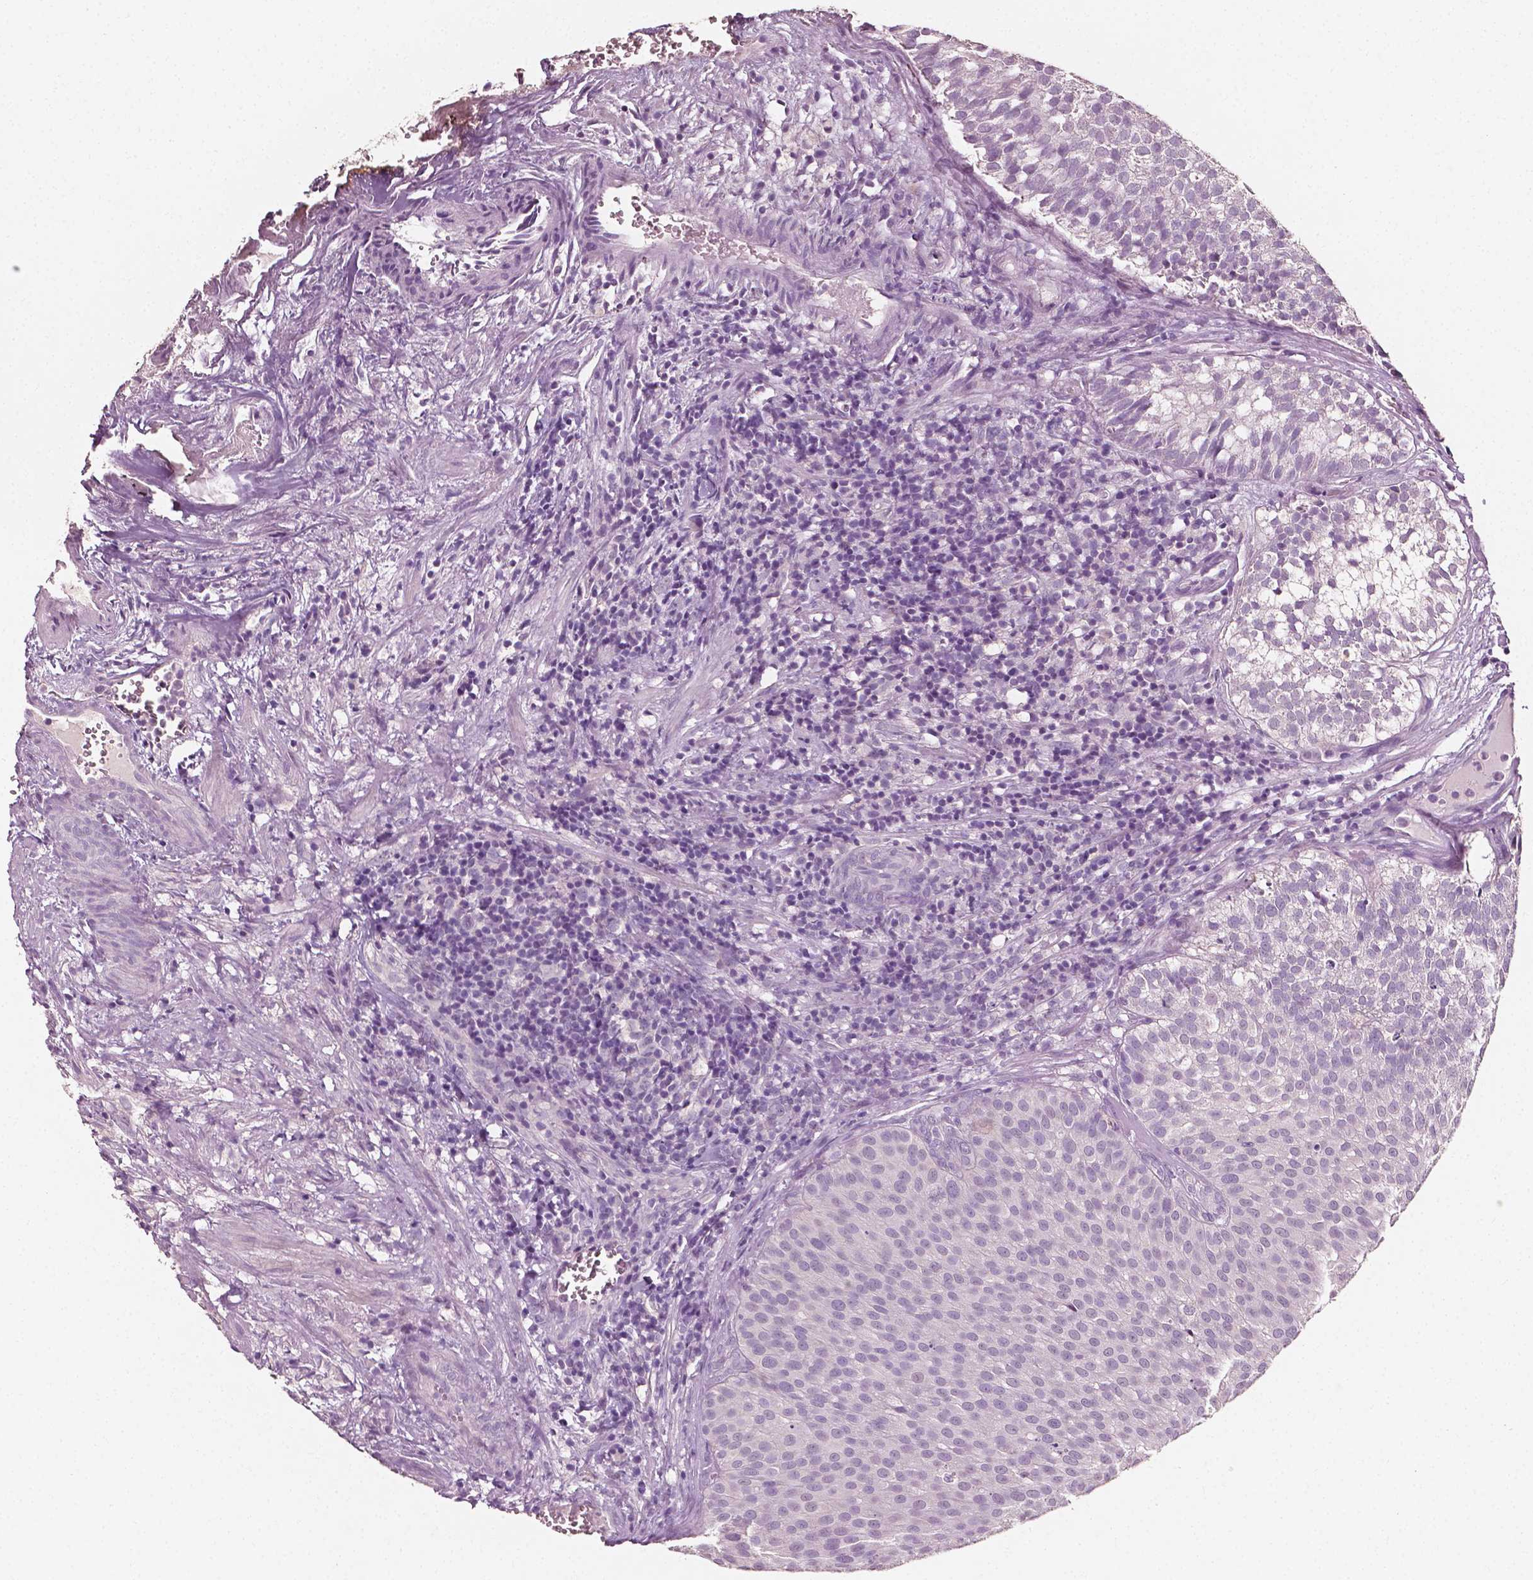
{"staining": {"intensity": "negative", "quantity": "none", "location": "none"}, "tissue": "urothelial cancer", "cell_type": "Tumor cells", "image_type": "cancer", "snomed": [{"axis": "morphology", "description": "Urothelial carcinoma, Low grade"}, {"axis": "topography", "description": "Urinary bladder"}], "caption": "Immunohistochemical staining of urothelial carcinoma (low-grade) shows no significant expression in tumor cells.", "gene": "PLA2R1", "patient": {"sex": "female", "age": 87}}